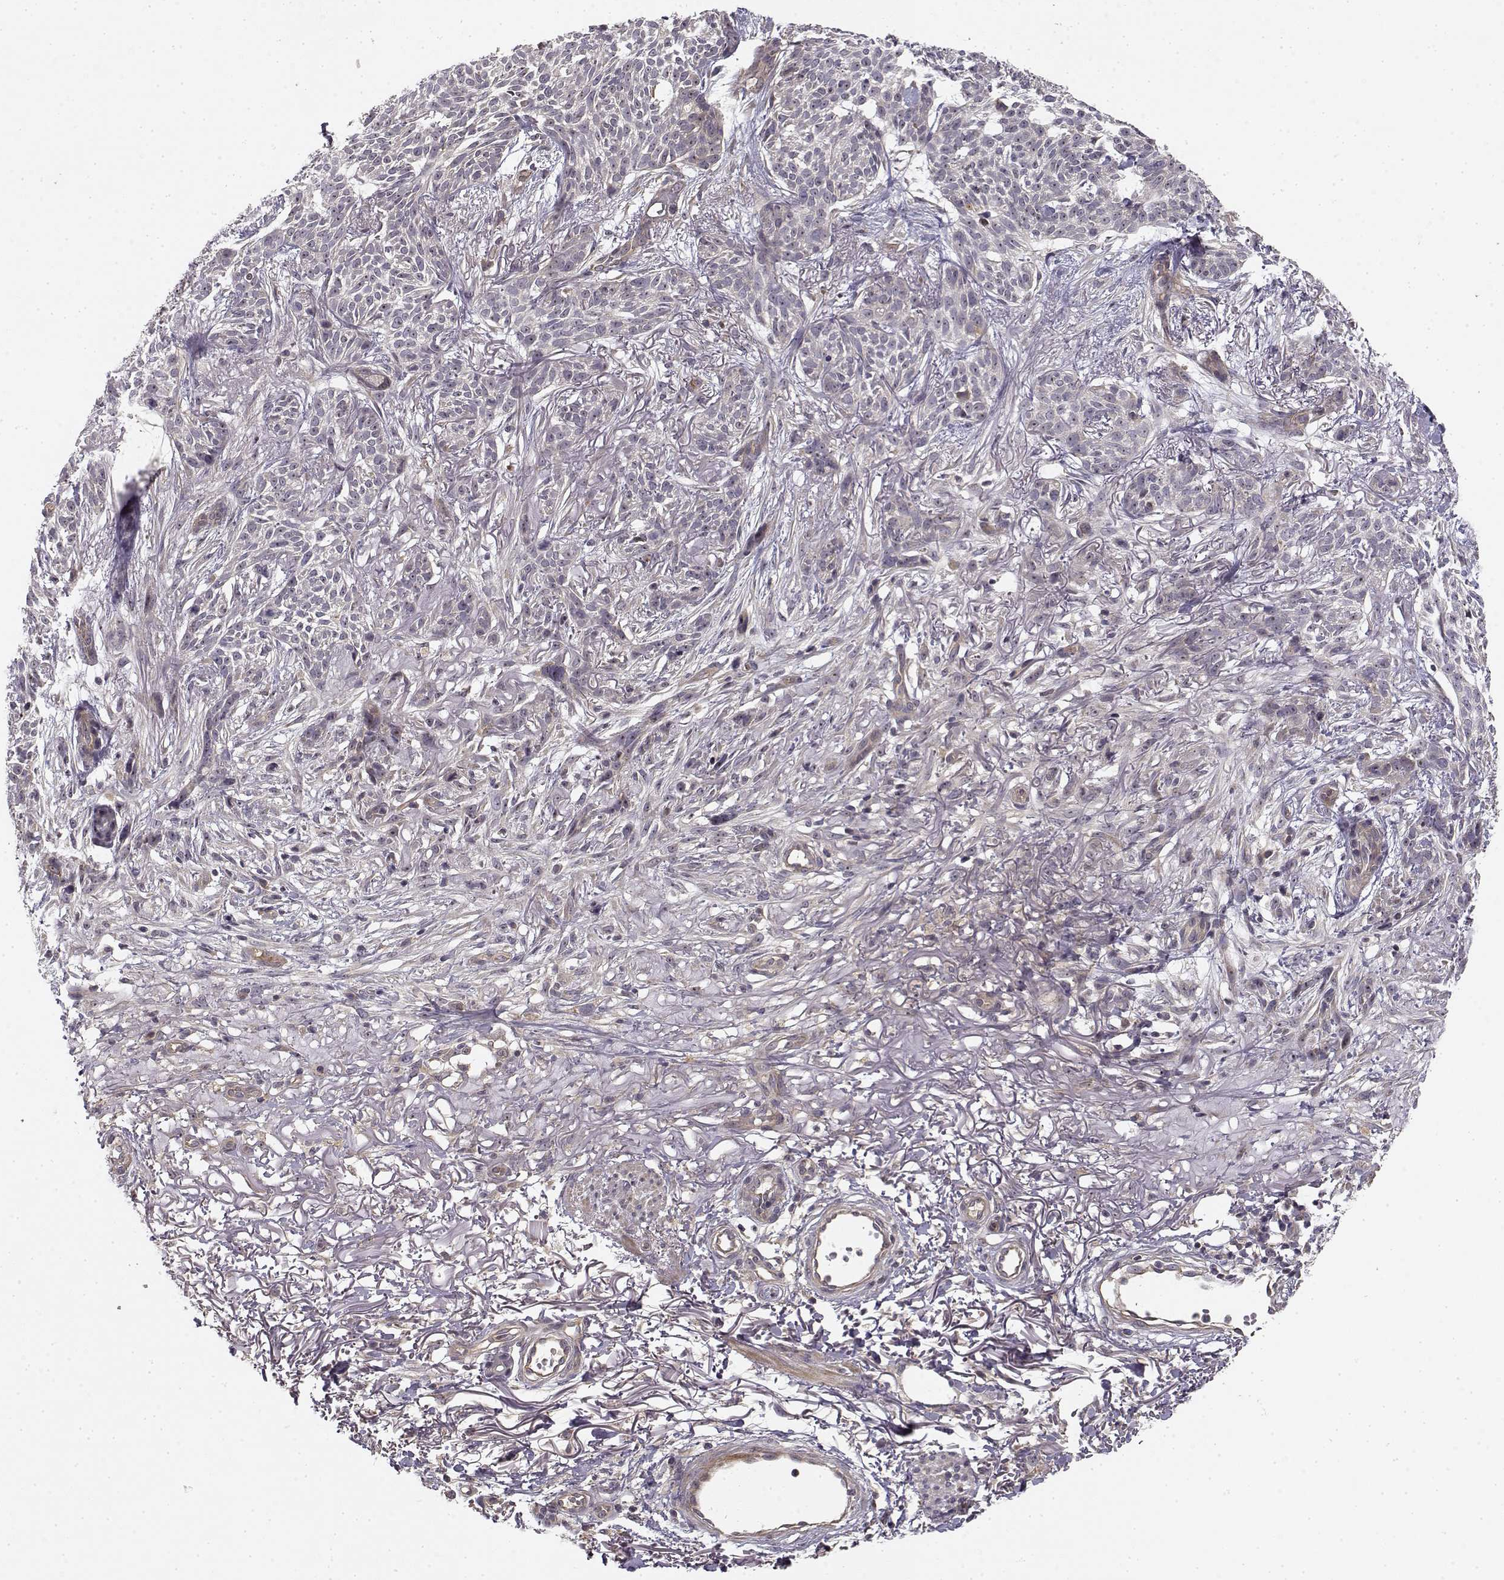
{"staining": {"intensity": "negative", "quantity": "none", "location": "none"}, "tissue": "skin cancer", "cell_type": "Tumor cells", "image_type": "cancer", "snomed": [{"axis": "morphology", "description": "Basal cell carcinoma"}, {"axis": "topography", "description": "Skin"}], "caption": "High magnification brightfield microscopy of skin cancer (basal cell carcinoma) stained with DAB (3,3'-diaminobenzidine) (brown) and counterstained with hematoxylin (blue): tumor cells show no significant staining. (DAB (3,3'-diaminobenzidine) immunohistochemistry (IHC) visualized using brightfield microscopy, high magnification).", "gene": "MED12L", "patient": {"sex": "male", "age": 74}}